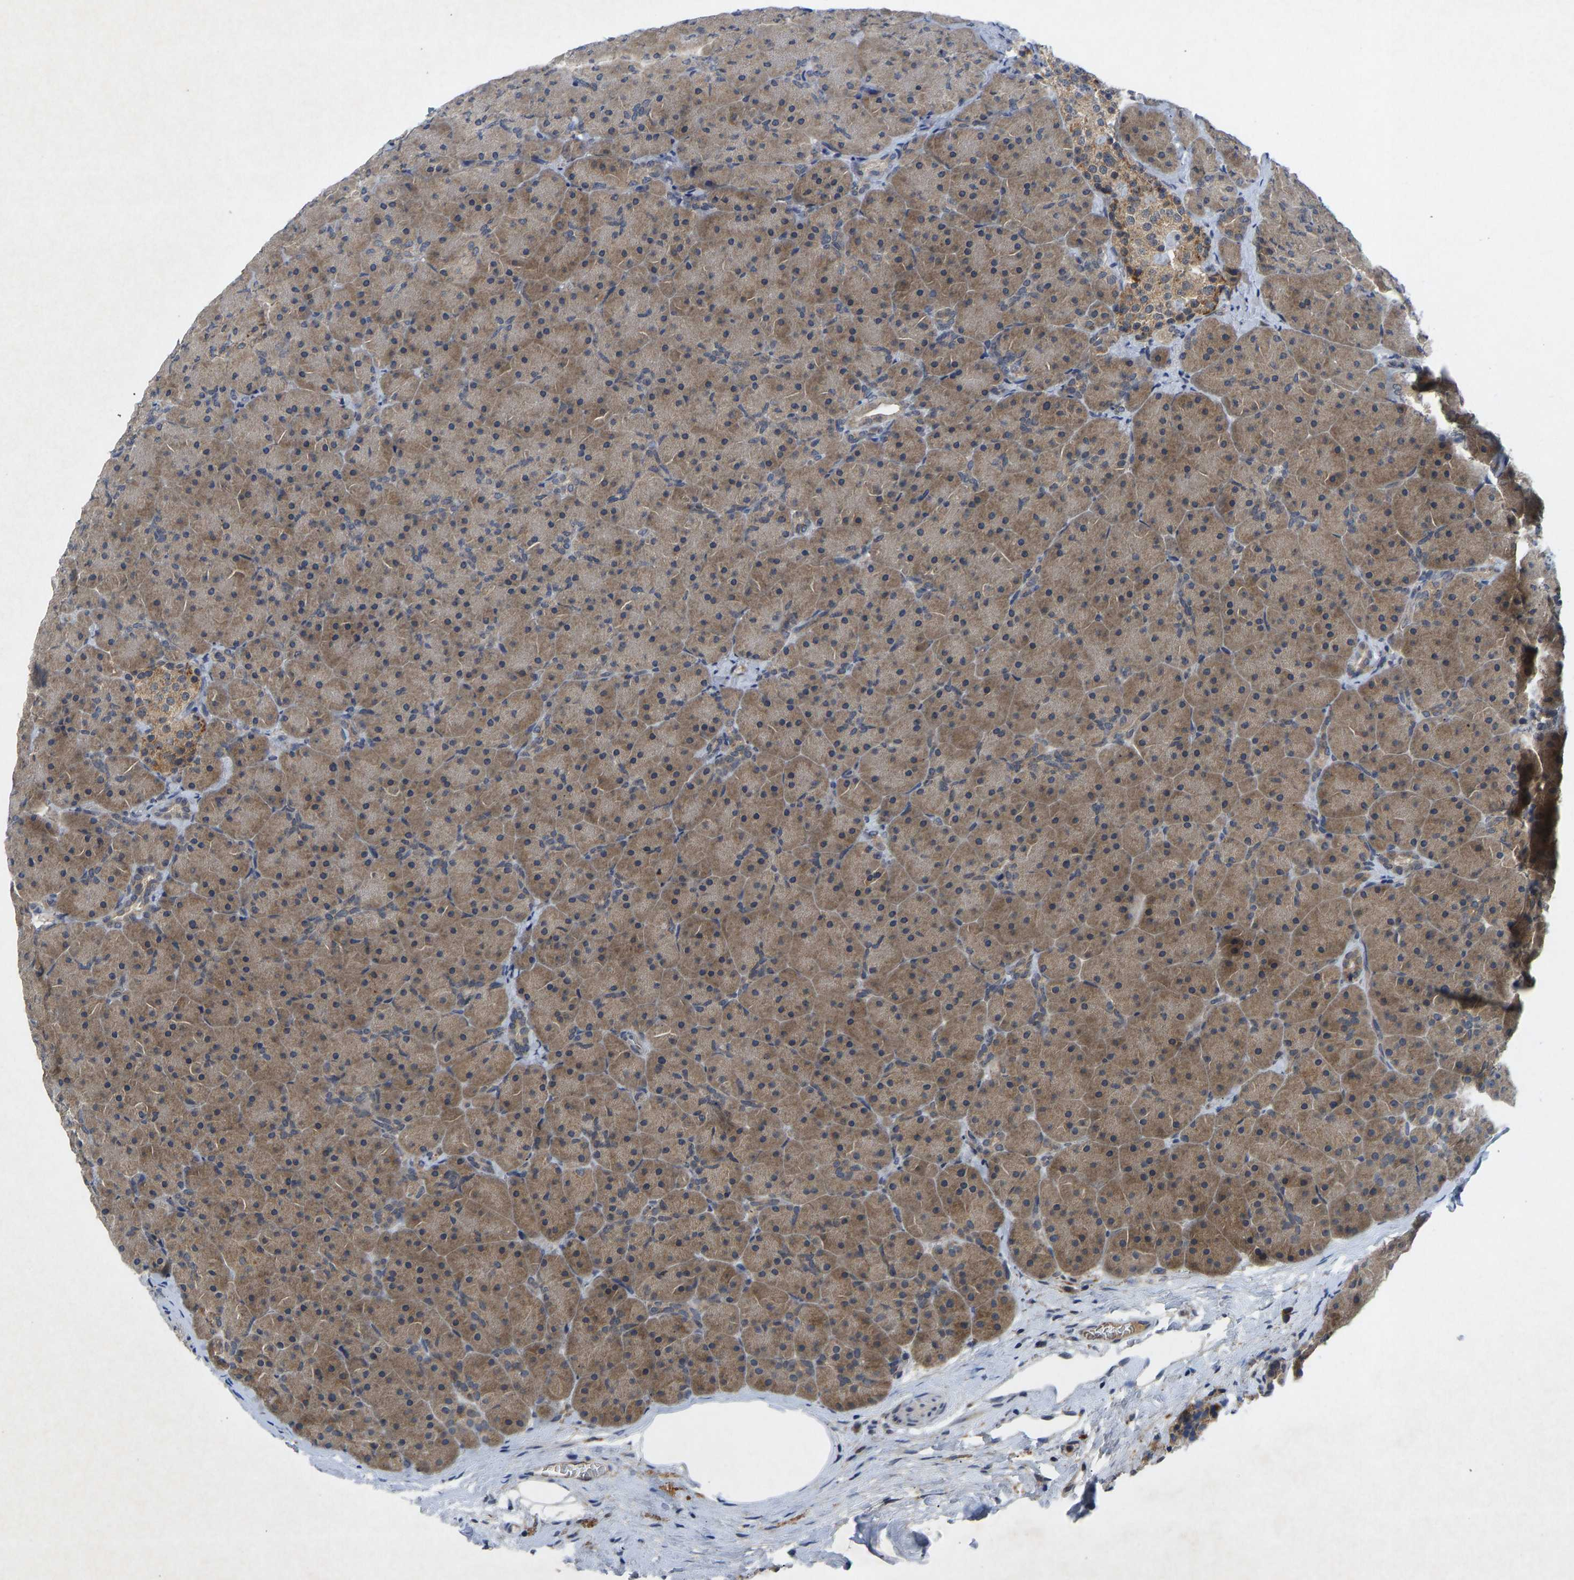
{"staining": {"intensity": "moderate", "quantity": ">75%", "location": "cytoplasmic/membranous"}, "tissue": "pancreas", "cell_type": "Exocrine glandular cells", "image_type": "normal", "snomed": [{"axis": "morphology", "description": "Normal tissue, NOS"}, {"axis": "topography", "description": "Pancreas"}], "caption": "This histopathology image reveals normal pancreas stained with immunohistochemistry (IHC) to label a protein in brown. The cytoplasmic/membranous of exocrine glandular cells show moderate positivity for the protein. Nuclei are counter-stained blue.", "gene": "PDE7A", "patient": {"sex": "male", "age": 66}}